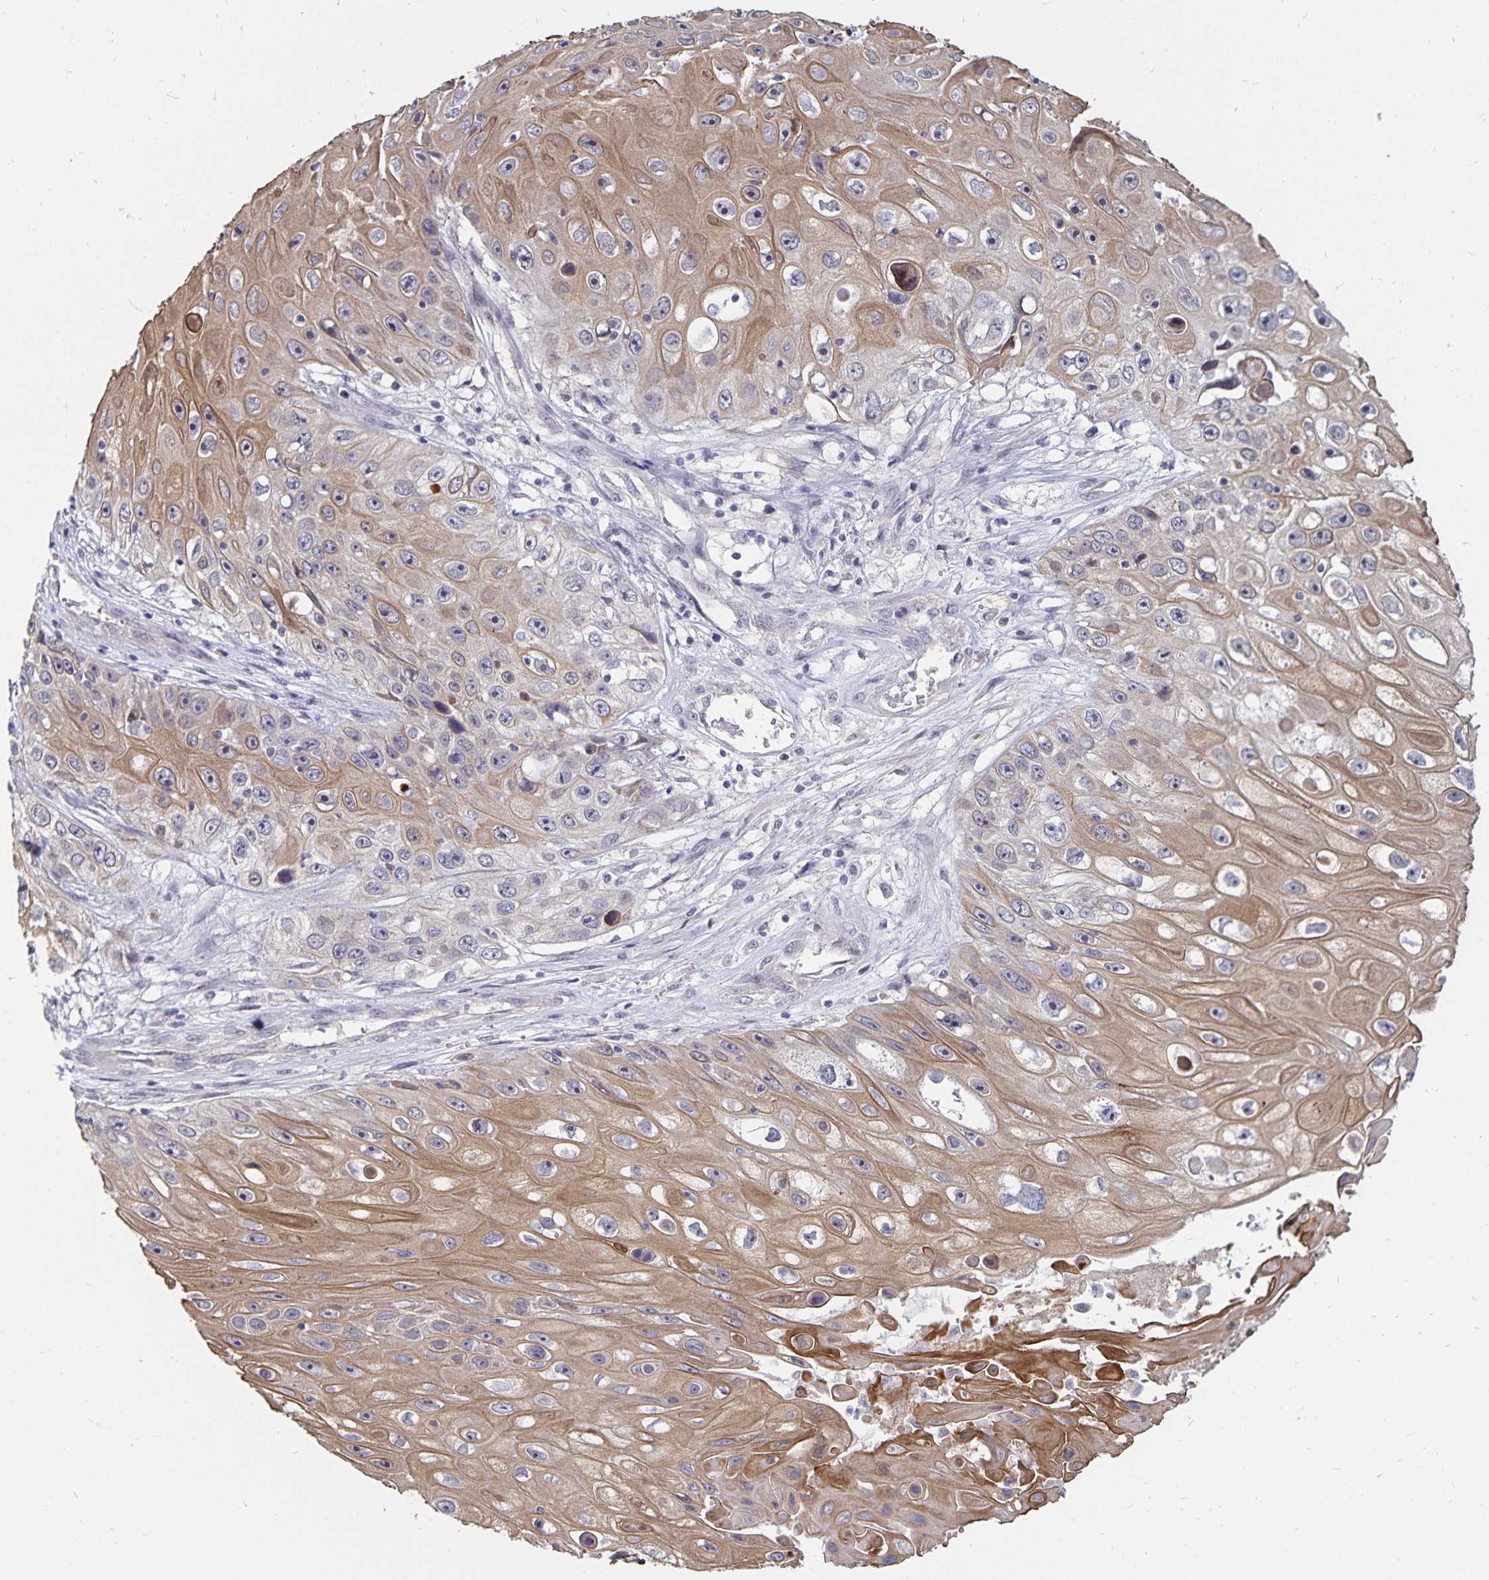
{"staining": {"intensity": "moderate", "quantity": ">75%", "location": "cytoplasmic/membranous"}, "tissue": "skin cancer", "cell_type": "Tumor cells", "image_type": "cancer", "snomed": [{"axis": "morphology", "description": "Squamous cell carcinoma, NOS"}, {"axis": "topography", "description": "Skin"}], "caption": "Immunohistochemistry (IHC) staining of skin squamous cell carcinoma, which exhibits medium levels of moderate cytoplasmic/membranous staining in about >75% of tumor cells indicating moderate cytoplasmic/membranous protein positivity. The staining was performed using DAB (brown) for protein detection and nuclei were counterstained in hematoxylin (blue).", "gene": "CDKN2B", "patient": {"sex": "male", "age": 82}}